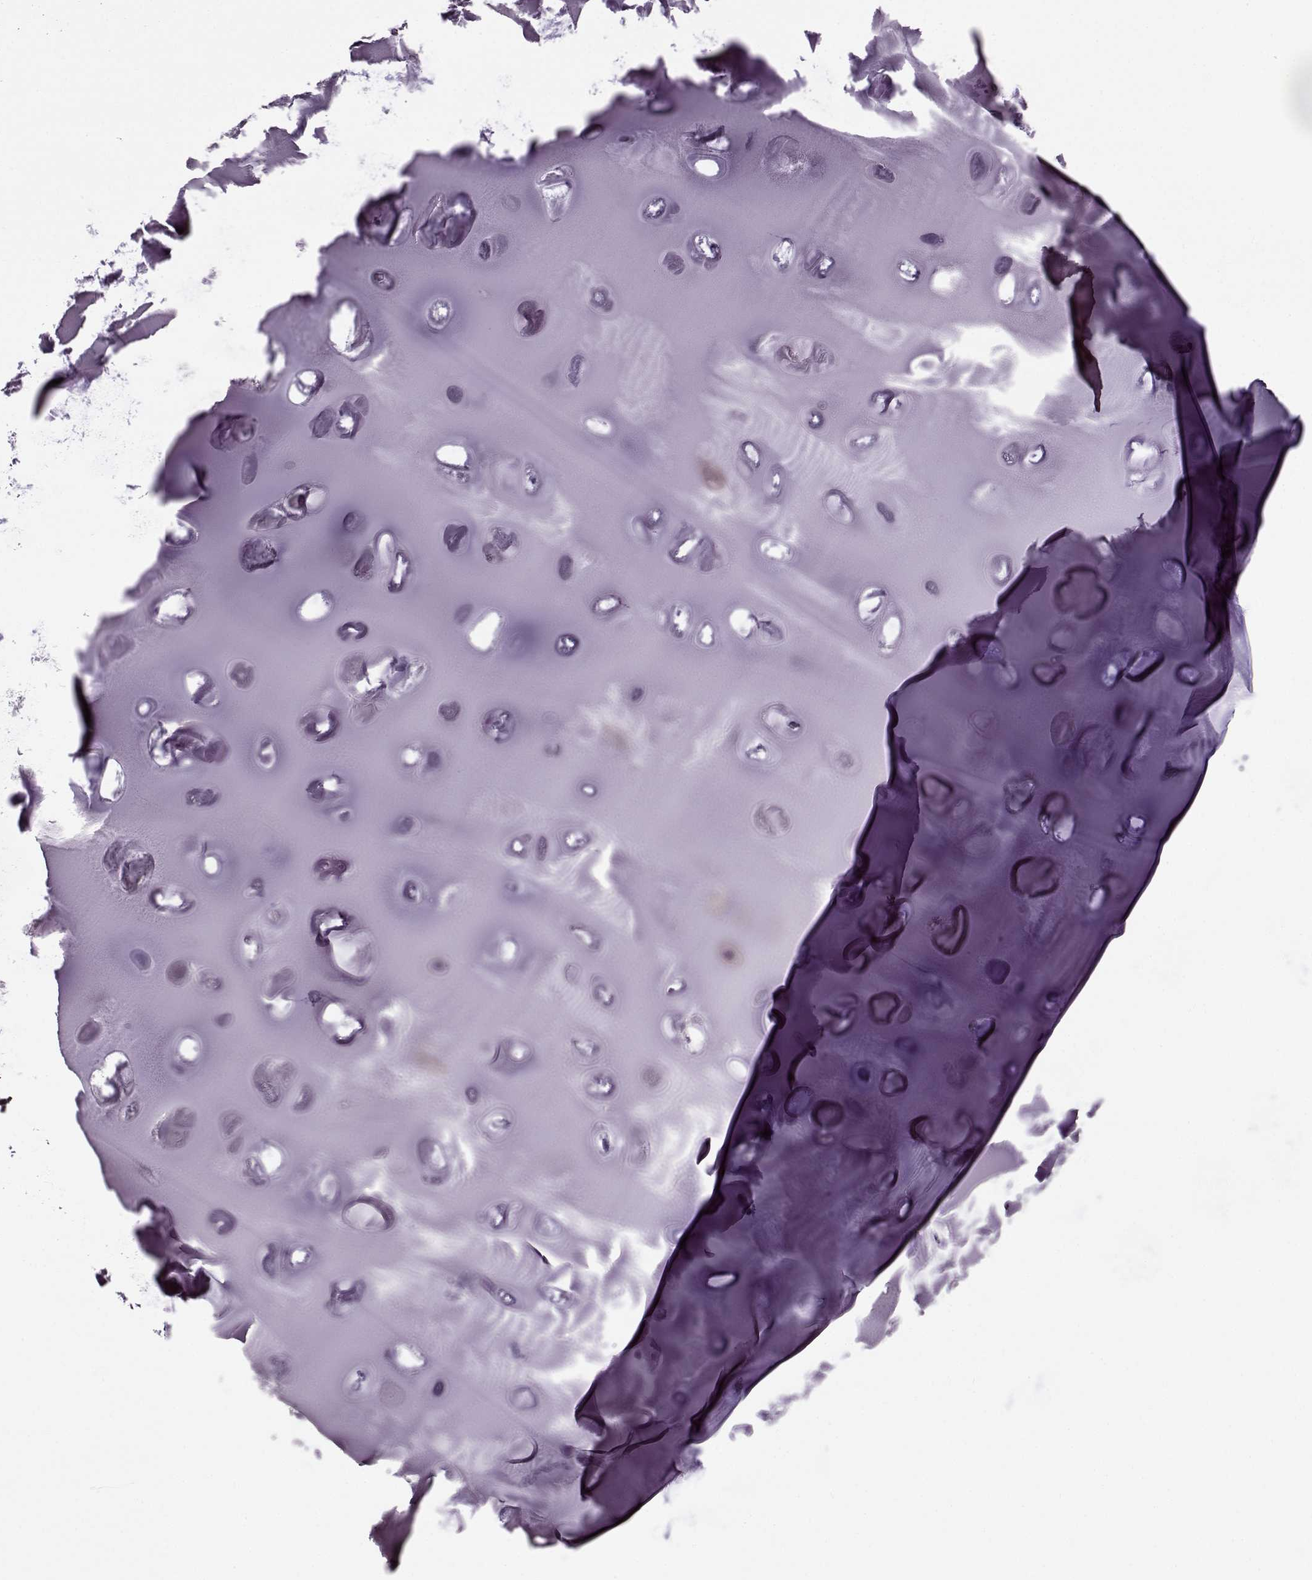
{"staining": {"intensity": "weak", "quantity": ">75%", "location": "cytoplasmic/membranous"}, "tissue": "adipose tissue", "cell_type": "Adipocytes", "image_type": "normal", "snomed": [{"axis": "morphology", "description": "Normal tissue, NOS"}, {"axis": "morphology", "description": "Squamous cell carcinoma, NOS"}, {"axis": "topography", "description": "Cartilage tissue"}, {"axis": "topography", "description": "Lung"}], "caption": "Immunohistochemistry of benign adipose tissue demonstrates low levels of weak cytoplasmic/membranous positivity in about >75% of adipocytes.", "gene": "PUDP", "patient": {"sex": "male", "age": 66}}